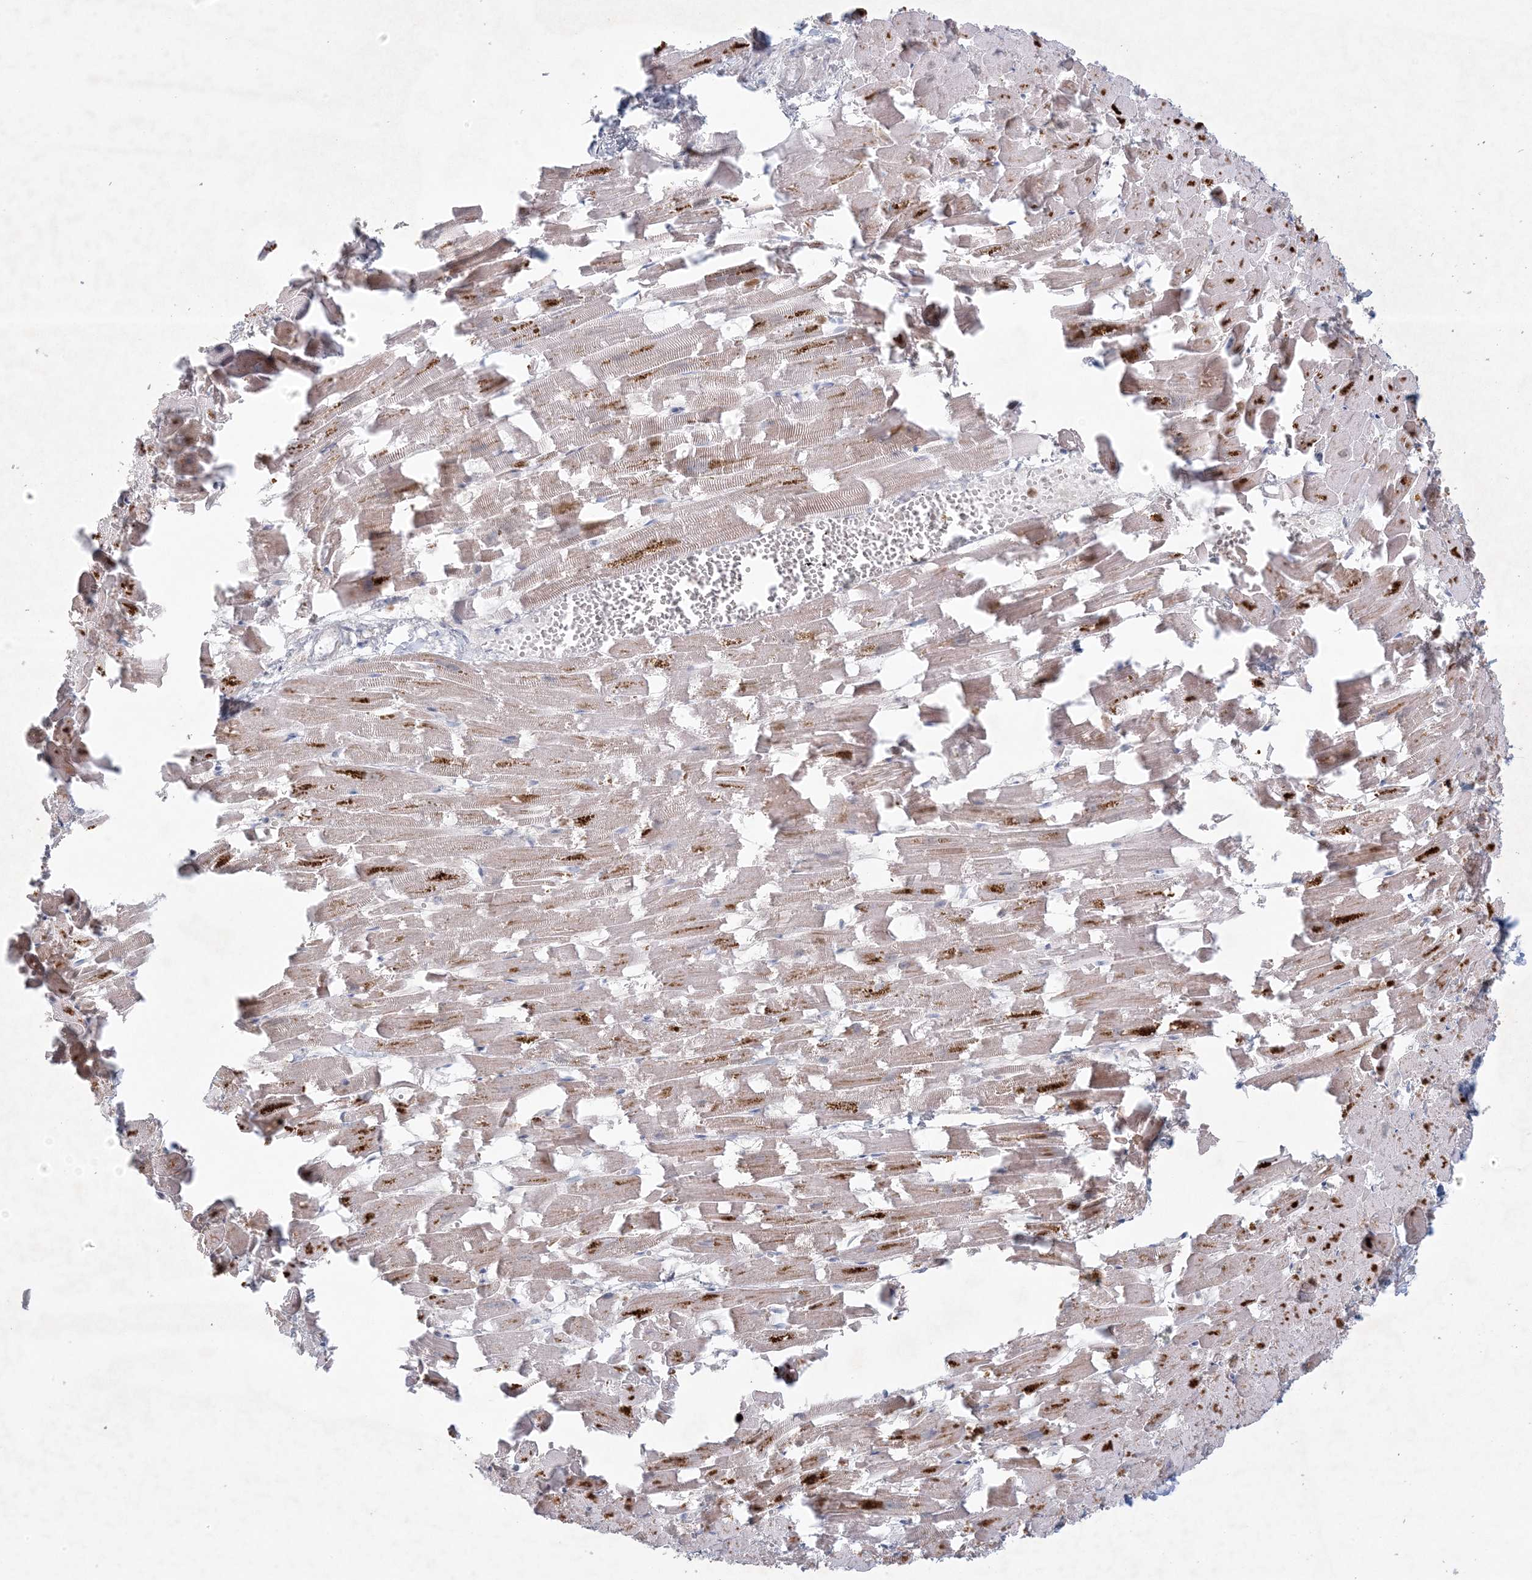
{"staining": {"intensity": "moderate", "quantity": "<25%", "location": "cytoplasmic/membranous"}, "tissue": "heart muscle", "cell_type": "Cardiomyocytes", "image_type": "normal", "snomed": [{"axis": "morphology", "description": "Normal tissue, NOS"}, {"axis": "topography", "description": "Heart"}], "caption": "Heart muscle stained with DAB immunohistochemistry (IHC) reveals low levels of moderate cytoplasmic/membranous expression in approximately <25% of cardiomyocytes.", "gene": "KCTD6", "patient": {"sex": "female", "age": 64}}